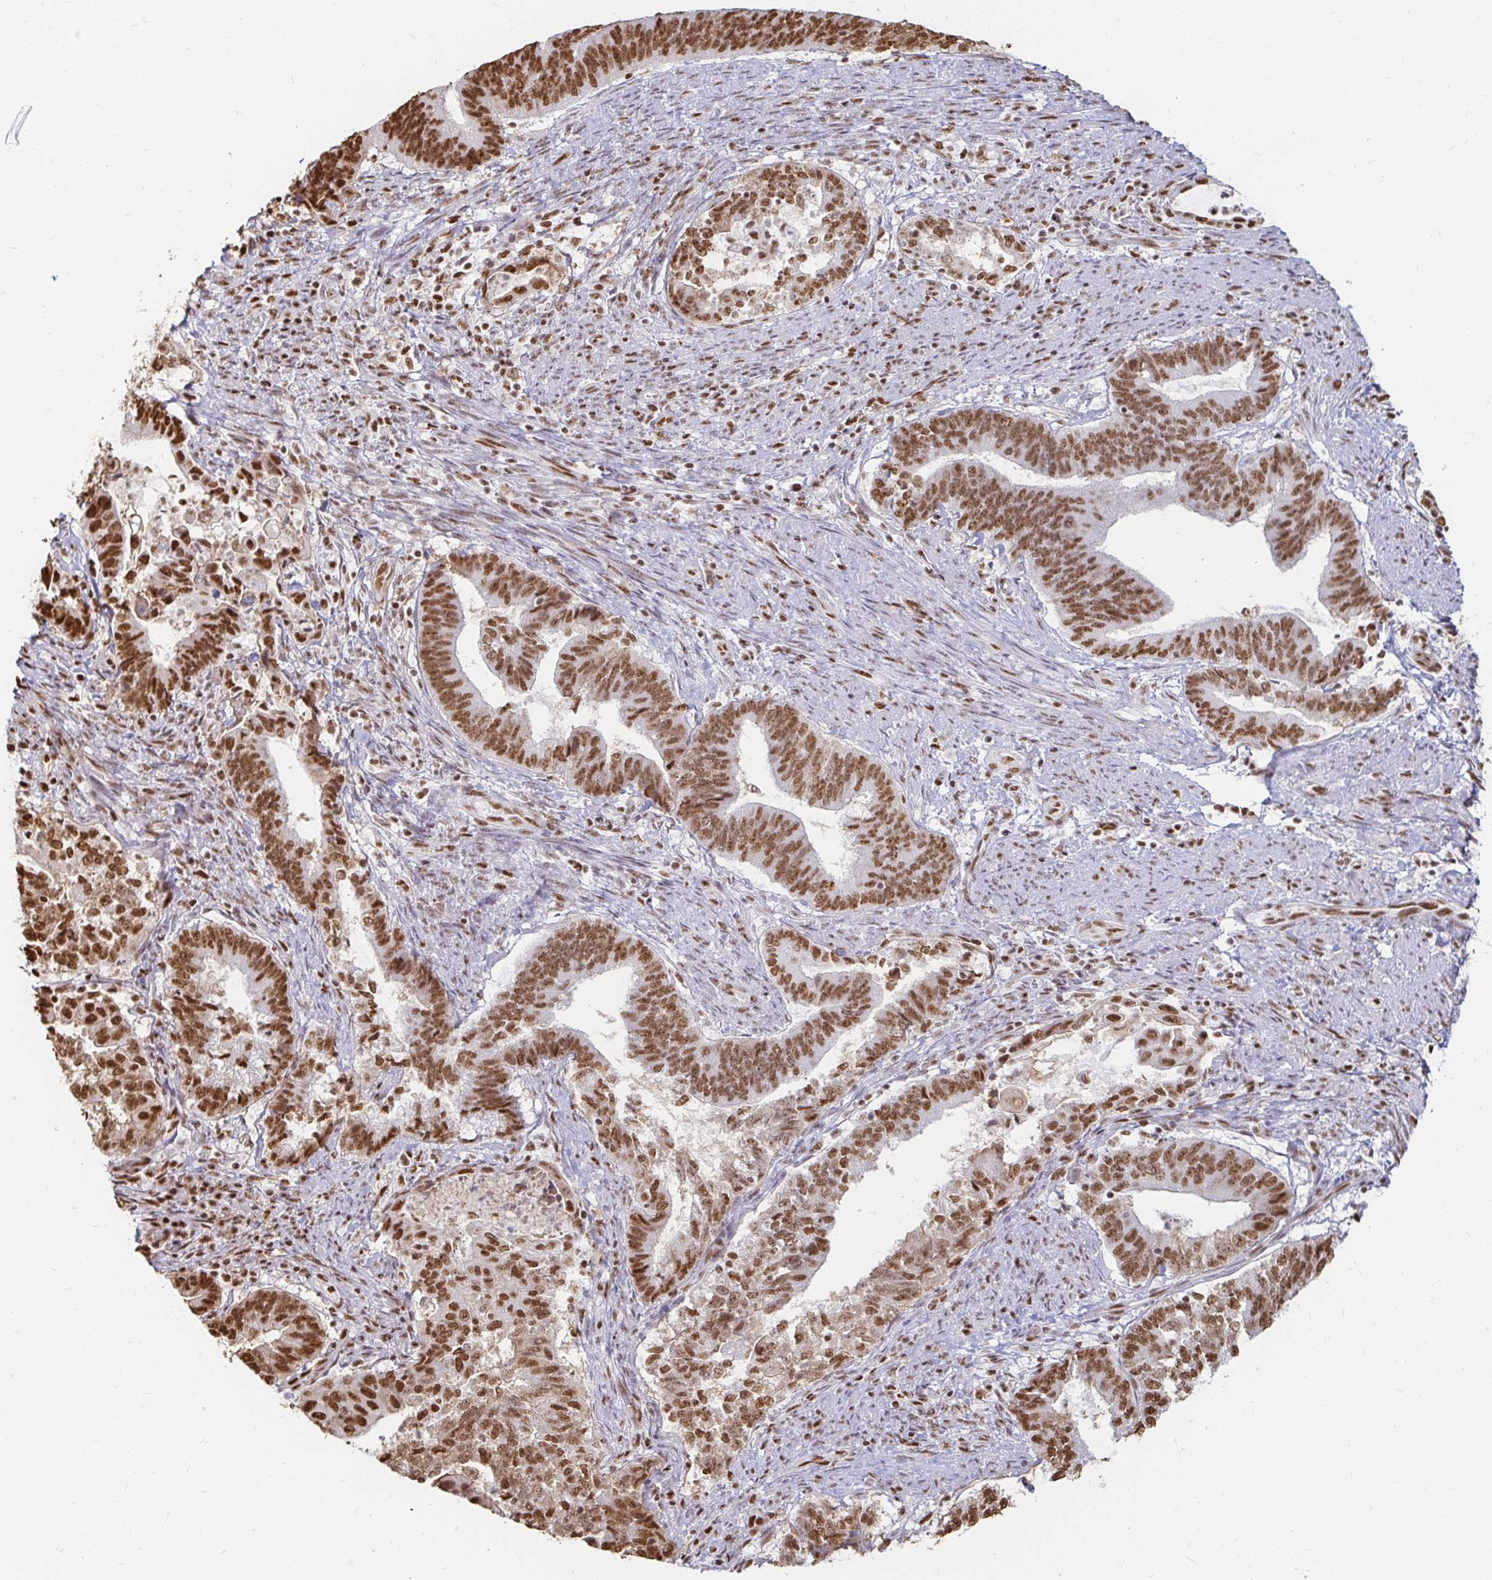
{"staining": {"intensity": "strong", "quantity": ">75%", "location": "nuclear"}, "tissue": "endometrial cancer", "cell_type": "Tumor cells", "image_type": "cancer", "snomed": [{"axis": "morphology", "description": "Adenocarcinoma, NOS"}, {"axis": "topography", "description": "Endometrium"}], "caption": "Immunohistochemistry (IHC) (DAB) staining of human endometrial adenocarcinoma shows strong nuclear protein expression in approximately >75% of tumor cells.", "gene": "HNRNPU", "patient": {"sex": "female", "age": 65}}